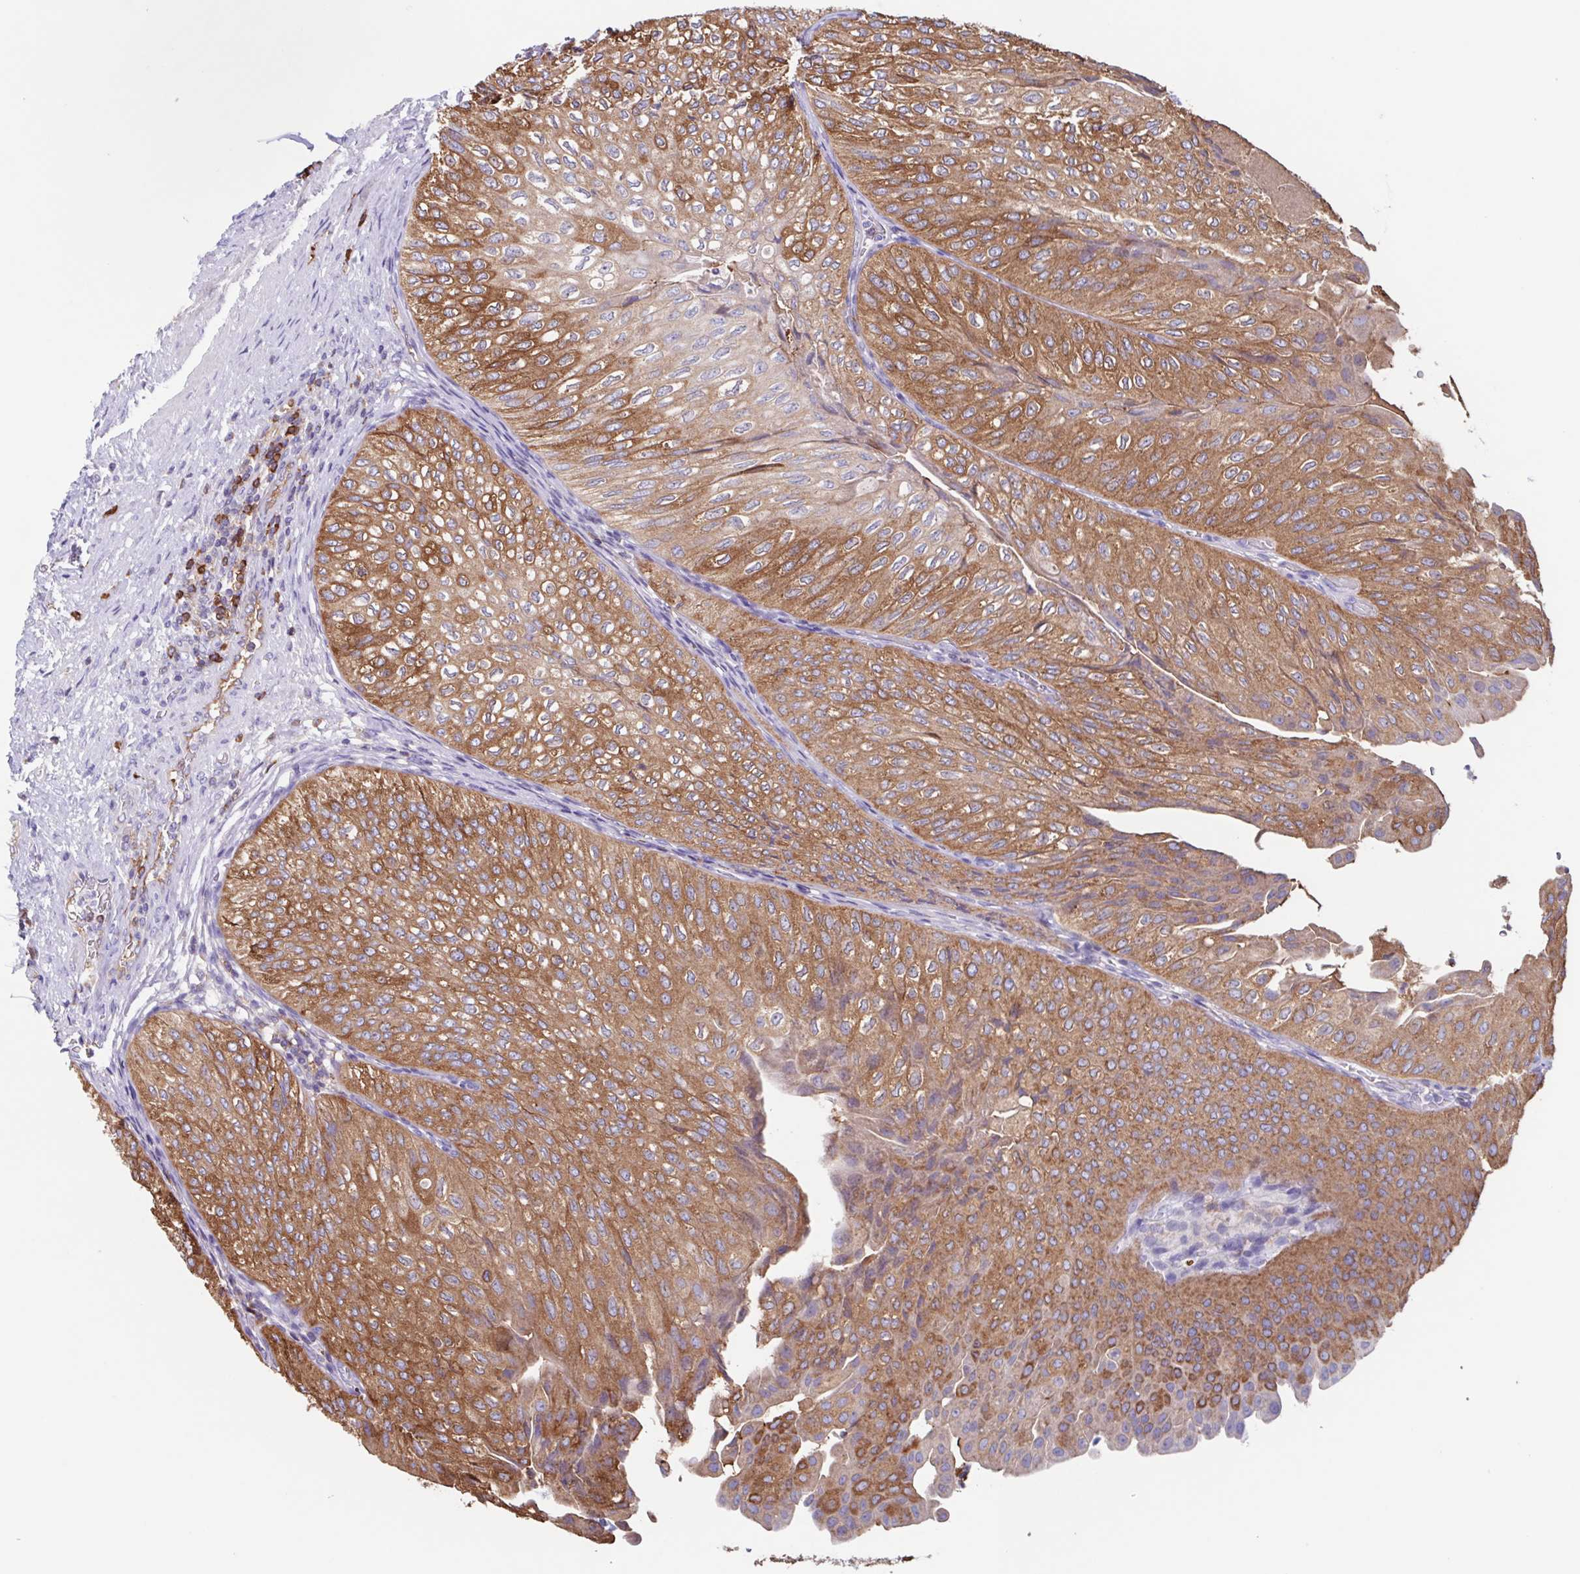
{"staining": {"intensity": "moderate", "quantity": ">75%", "location": "cytoplasmic/membranous"}, "tissue": "urothelial cancer", "cell_type": "Tumor cells", "image_type": "cancer", "snomed": [{"axis": "morphology", "description": "Urothelial carcinoma, NOS"}, {"axis": "topography", "description": "Urinary bladder"}], "caption": "Immunohistochemistry histopathology image of neoplastic tissue: human urothelial cancer stained using IHC reveals medium levels of moderate protein expression localized specifically in the cytoplasmic/membranous of tumor cells, appearing as a cytoplasmic/membranous brown color.", "gene": "TPD52", "patient": {"sex": "male", "age": 62}}